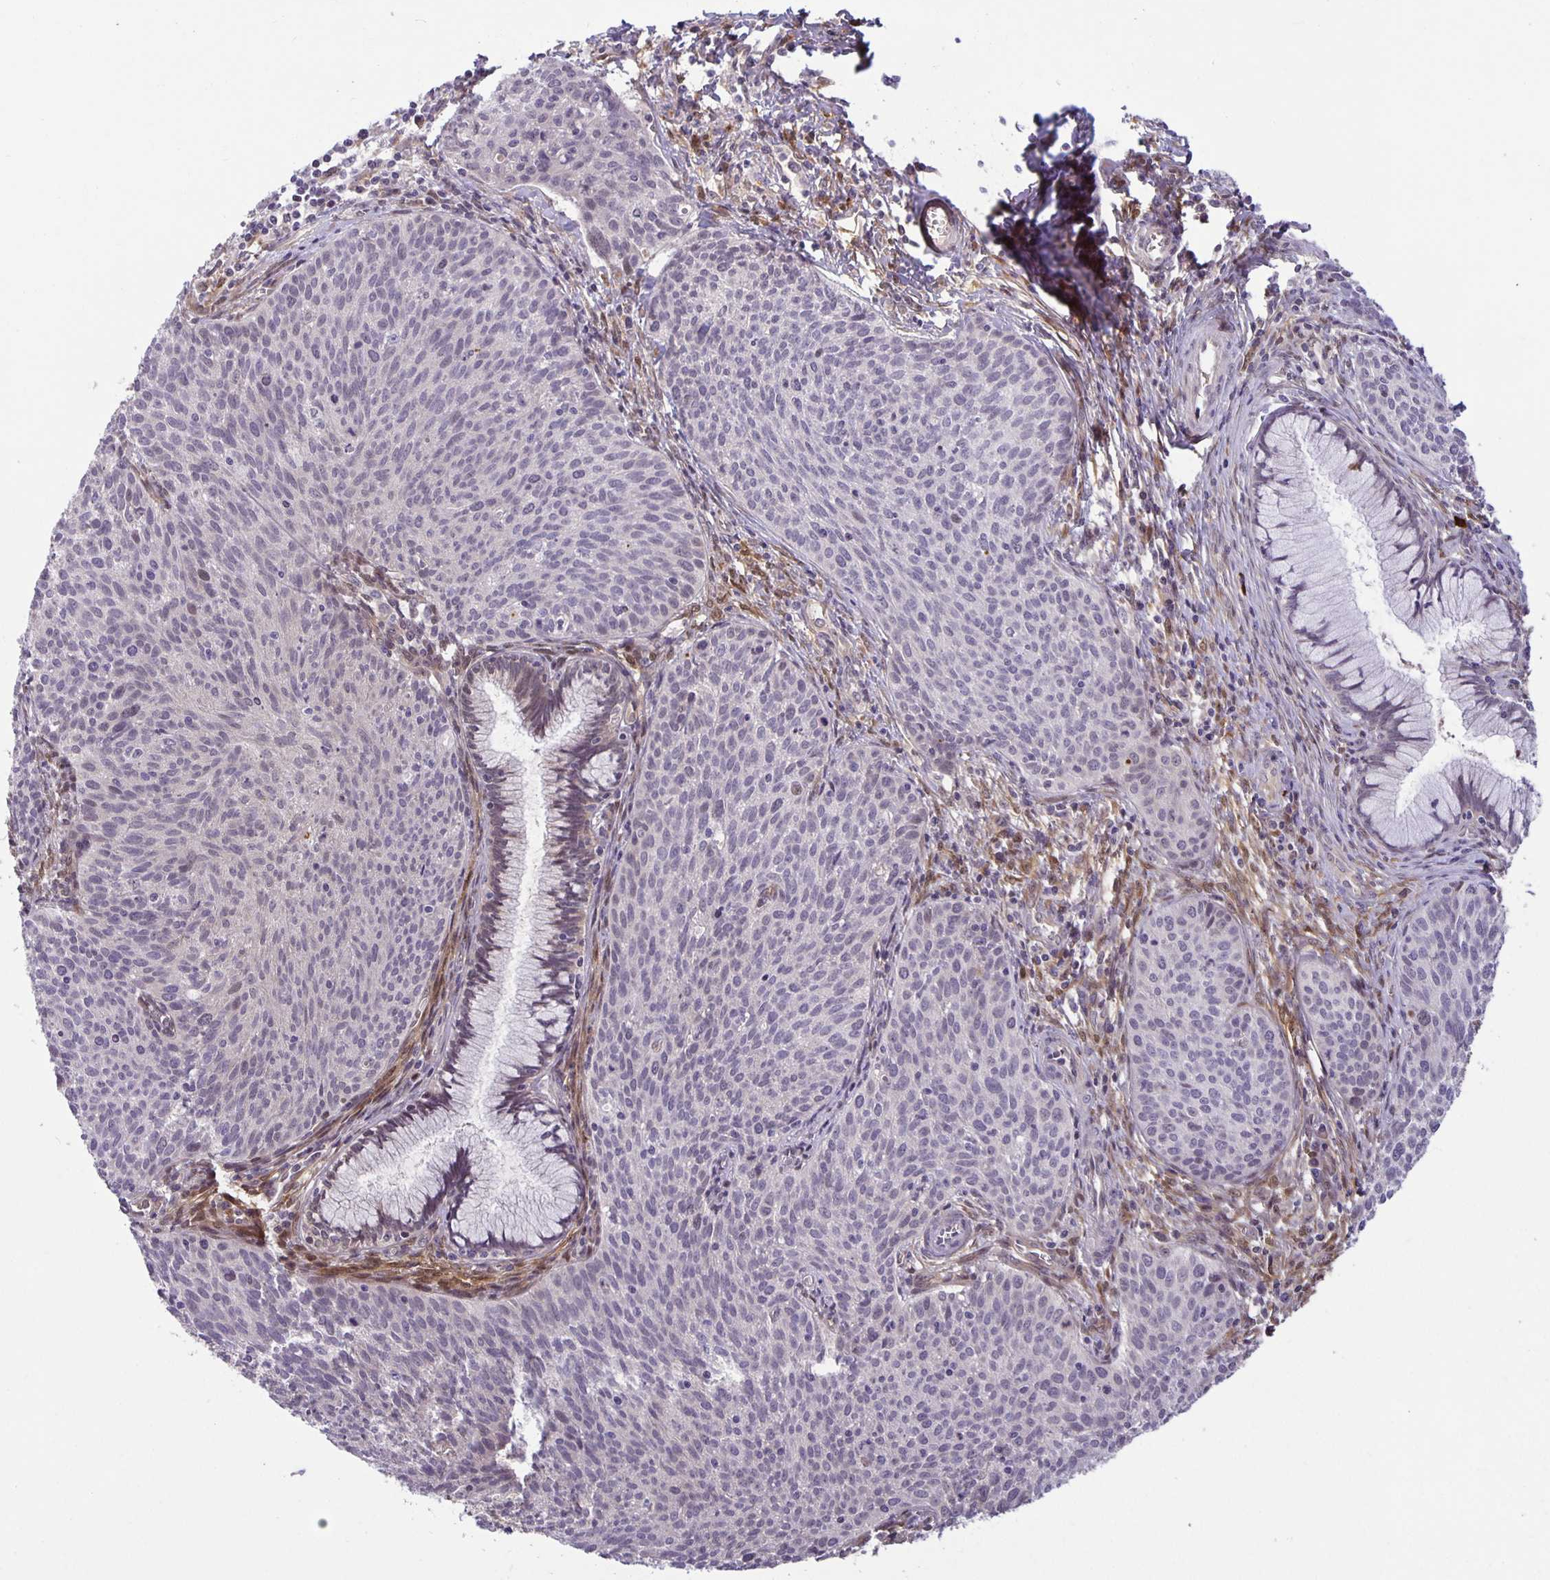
{"staining": {"intensity": "negative", "quantity": "none", "location": "none"}, "tissue": "cervical cancer", "cell_type": "Tumor cells", "image_type": "cancer", "snomed": [{"axis": "morphology", "description": "Squamous cell carcinoma, NOS"}, {"axis": "topography", "description": "Cervix"}], "caption": "The photomicrograph exhibits no significant staining in tumor cells of cervical cancer (squamous cell carcinoma).", "gene": "TAX1BP3", "patient": {"sex": "female", "age": 38}}